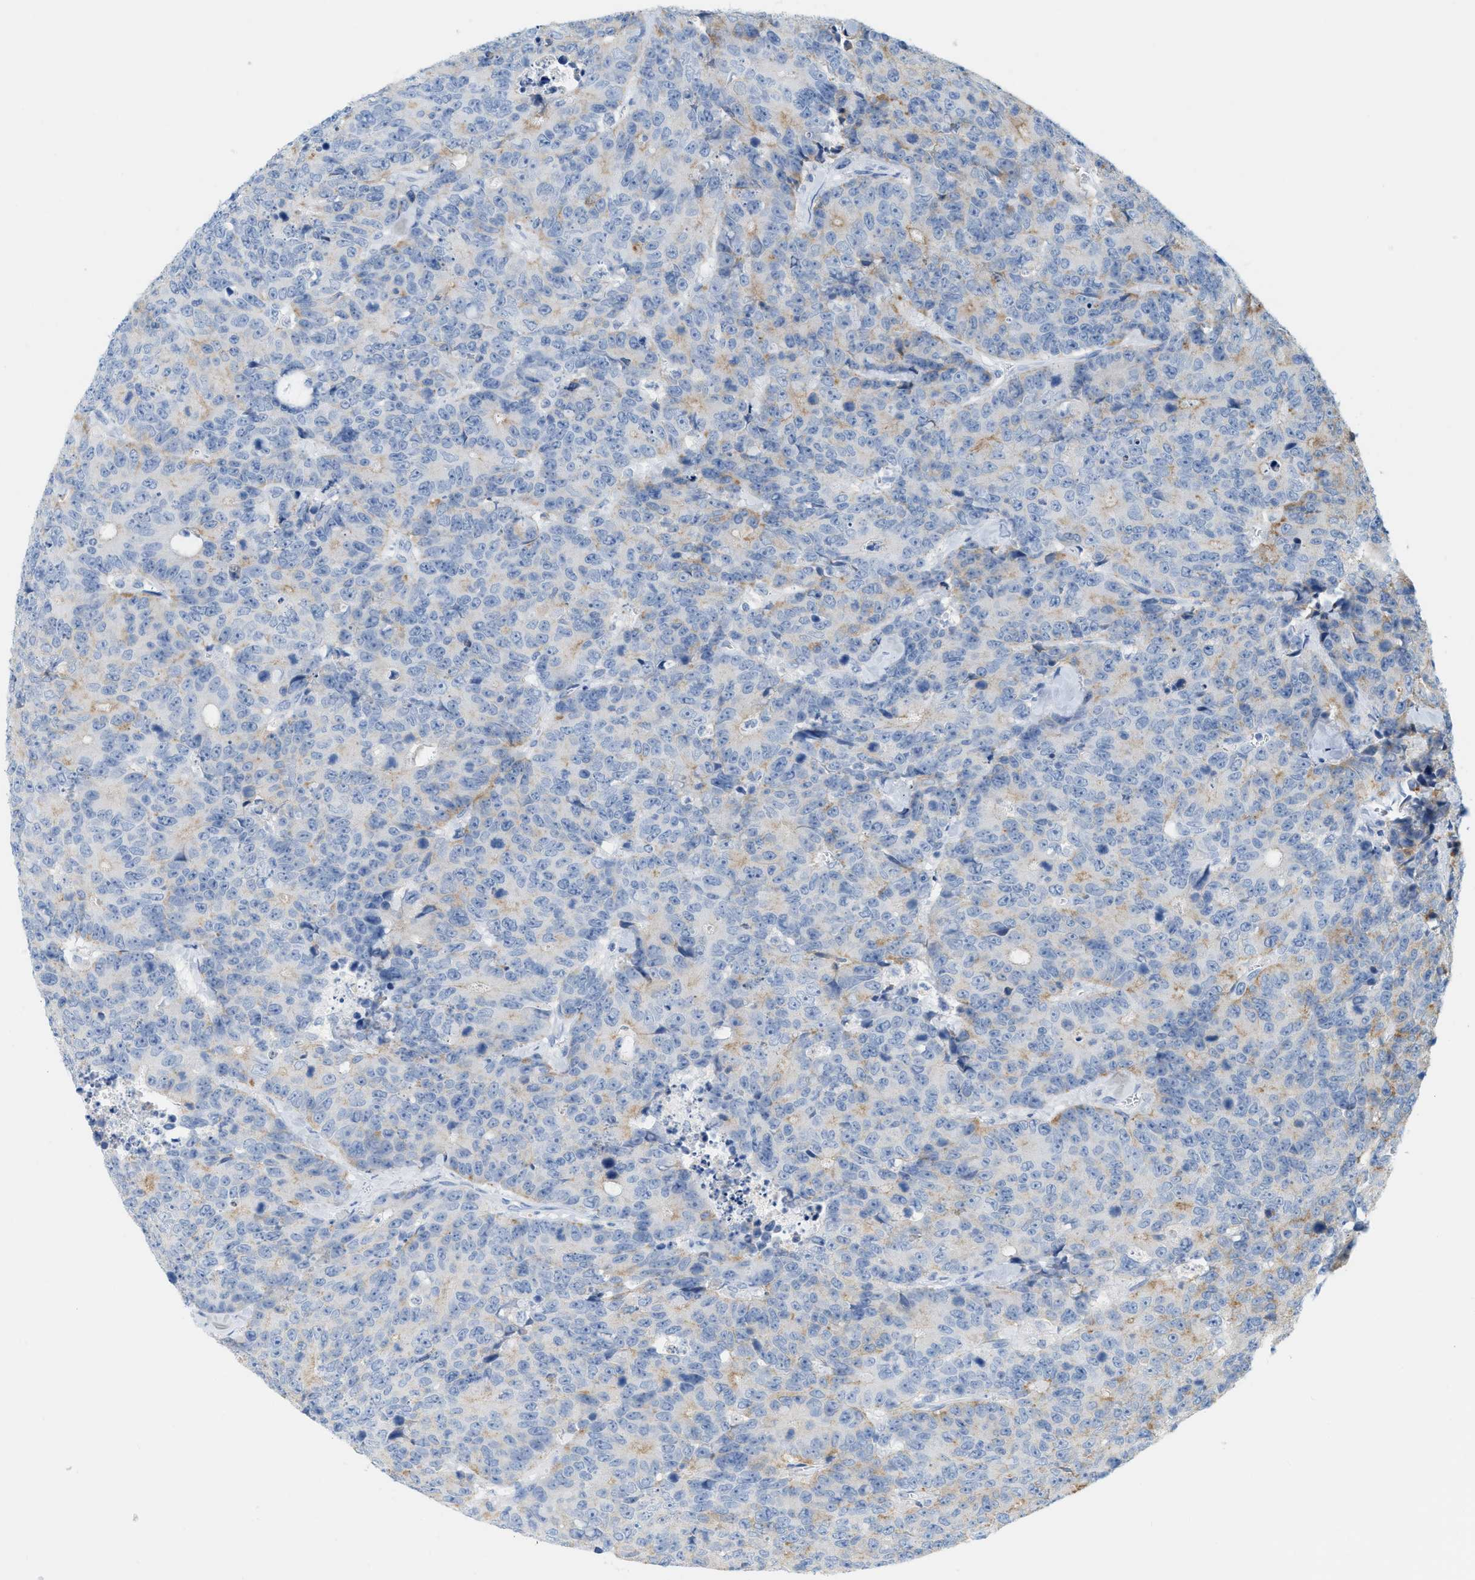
{"staining": {"intensity": "weak", "quantity": "25%-75%", "location": "cytoplasmic/membranous"}, "tissue": "colorectal cancer", "cell_type": "Tumor cells", "image_type": "cancer", "snomed": [{"axis": "morphology", "description": "Adenocarcinoma, NOS"}, {"axis": "topography", "description": "Colon"}], "caption": "A high-resolution photomicrograph shows IHC staining of colorectal cancer (adenocarcinoma), which shows weak cytoplasmic/membranous staining in about 25%-75% of tumor cells. Nuclei are stained in blue.", "gene": "PAPPA", "patient": {"sex": "female", "age": 86}}